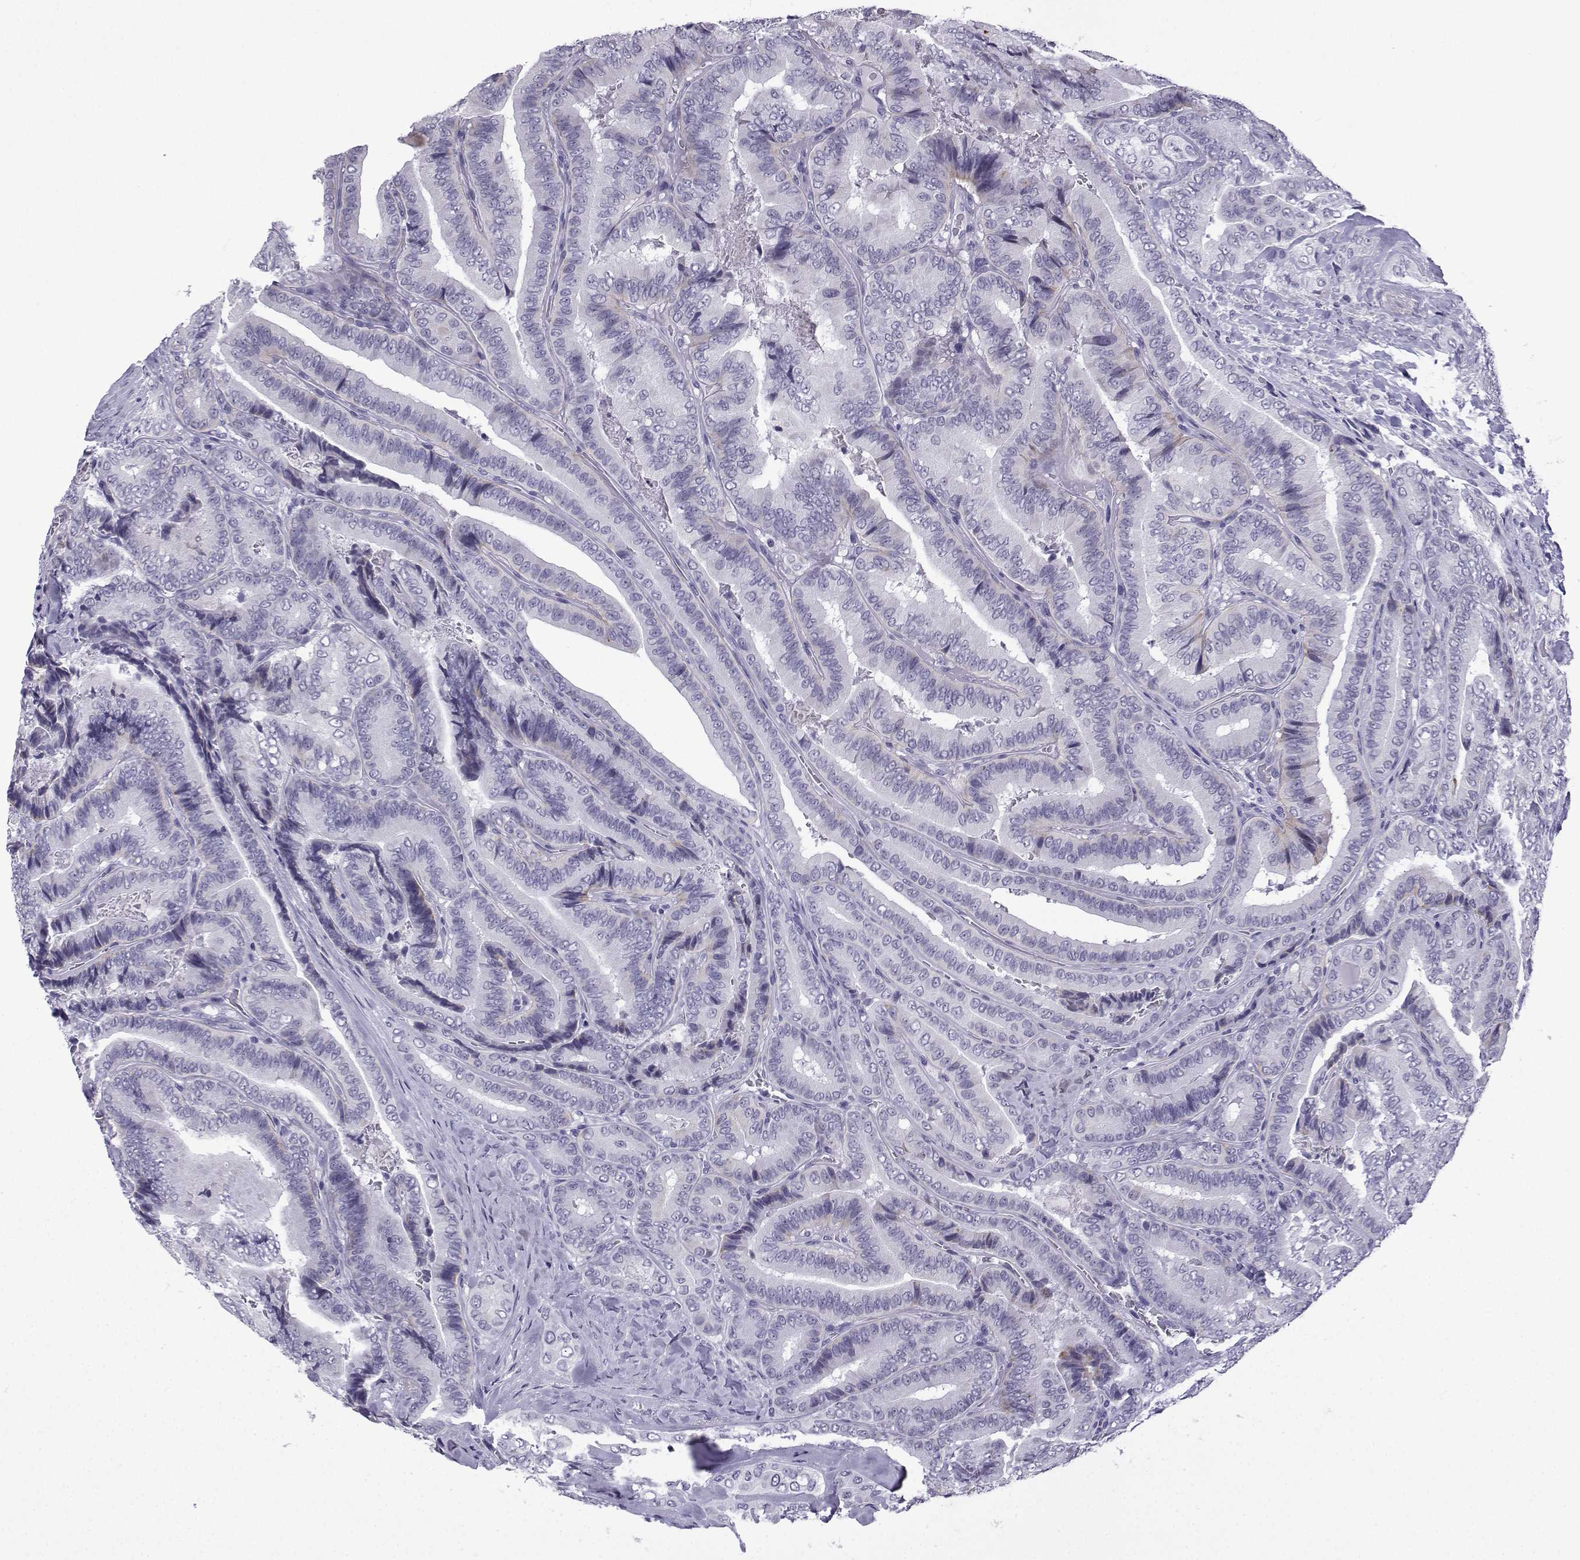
{"staining": {"intensity": "negative", "quantity": "none", "location": "none"}, "tissue": "thyroid cancer", "cell_type": "Tumor cells", "image_type": "cancer", "snomed": [{"axis": "morphology", "description": "Papillary adenocarcinoma, NOS"}, {"axis": "topography", "description": "Thyroid gland"}], "caption": "The image displays no significant expression in tumor cells of papillary adenocarcinoma (thyroid).", "gene": "MRGBP", "patient": {"sex": "male", "age": 61}}